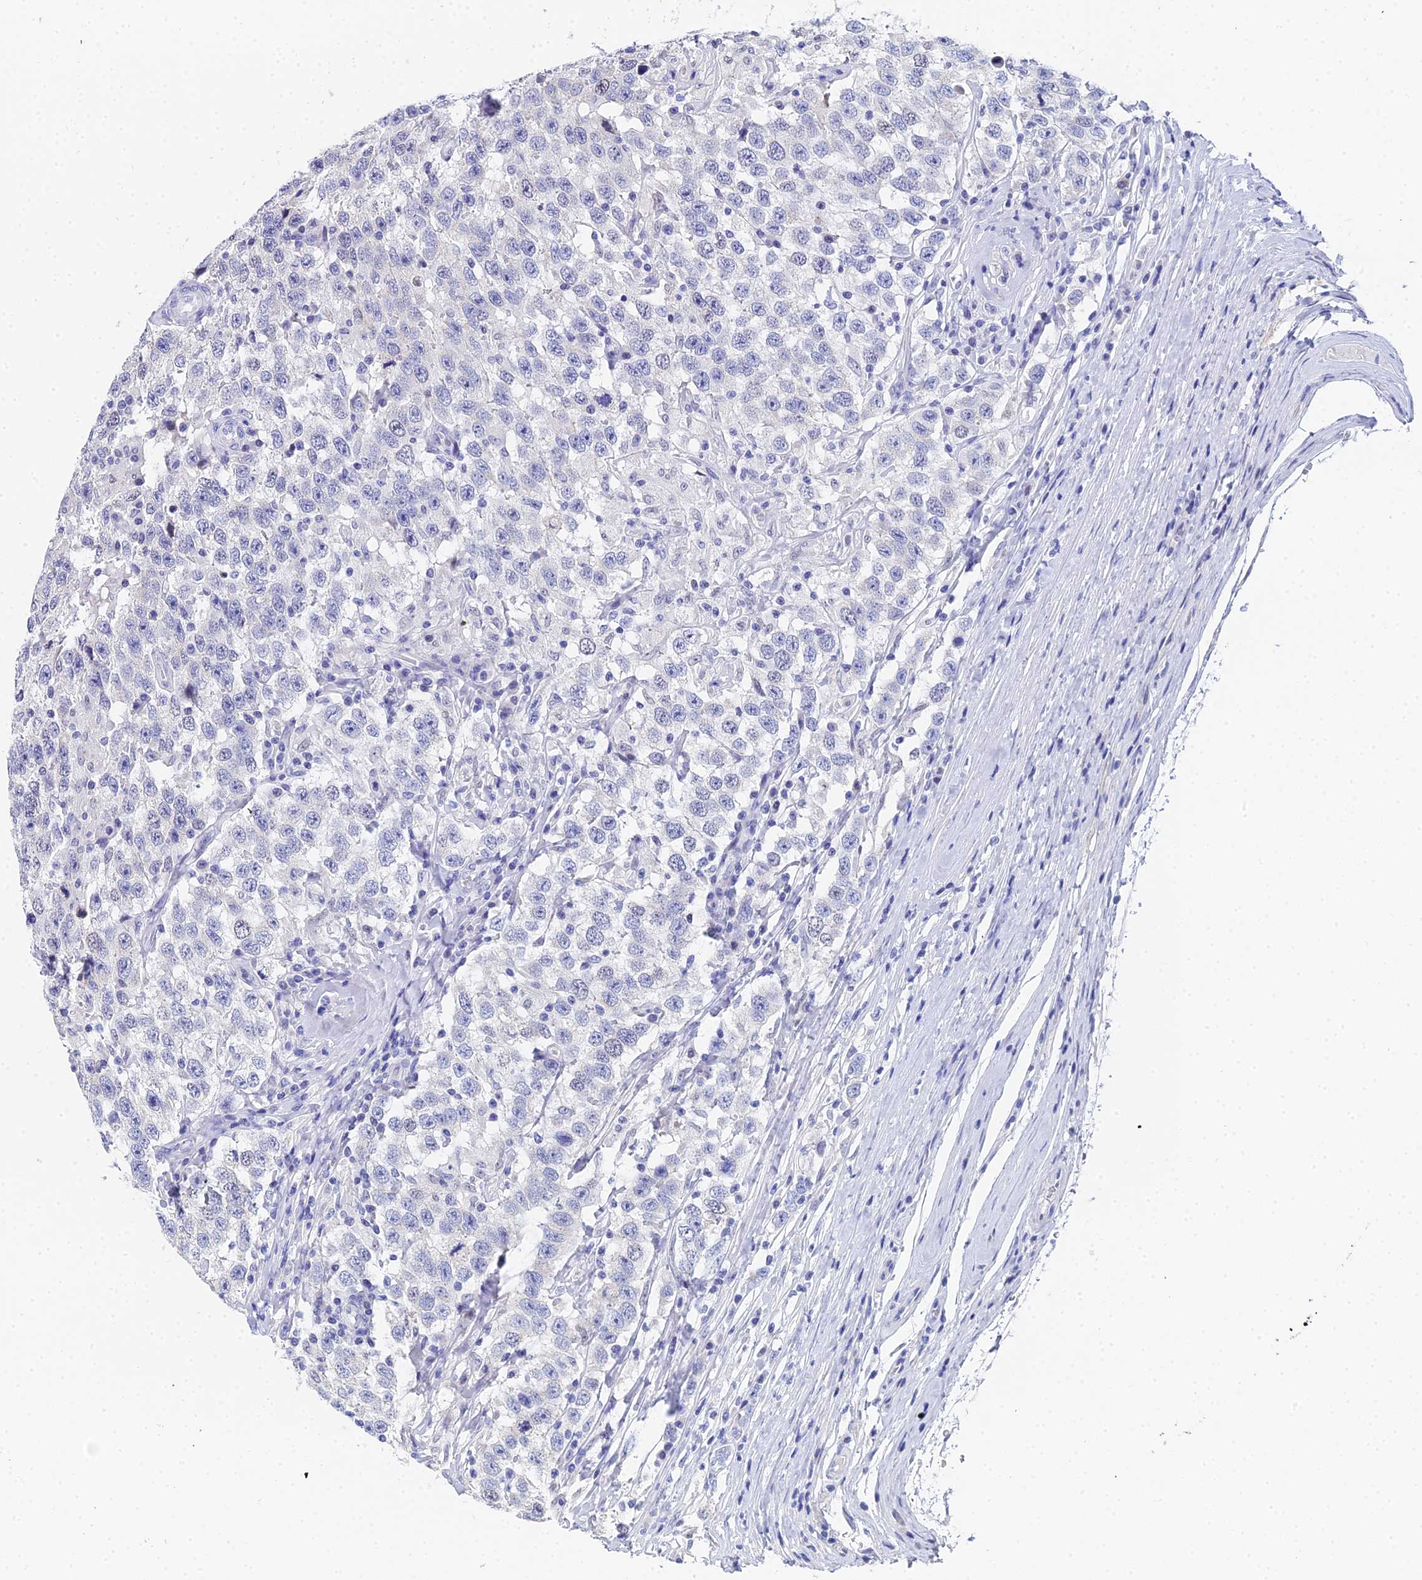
{"staining": {"intensity": "negative", "quantity": "none", "location": "none"}, "tissue": "testis cancer", "cell_type": "Tumor cells", "image_type": "cancer", "snomed": [{"axis": "morphology", "description": "Seminoma, NOS"}, {"axis": "topography", "description": "Testis"}], "caption": "A micrograph of human testis seminoma is negative for staining in tumor cells.", "gene": "OCM", "patient": {"sex": "male", "age": 41}}